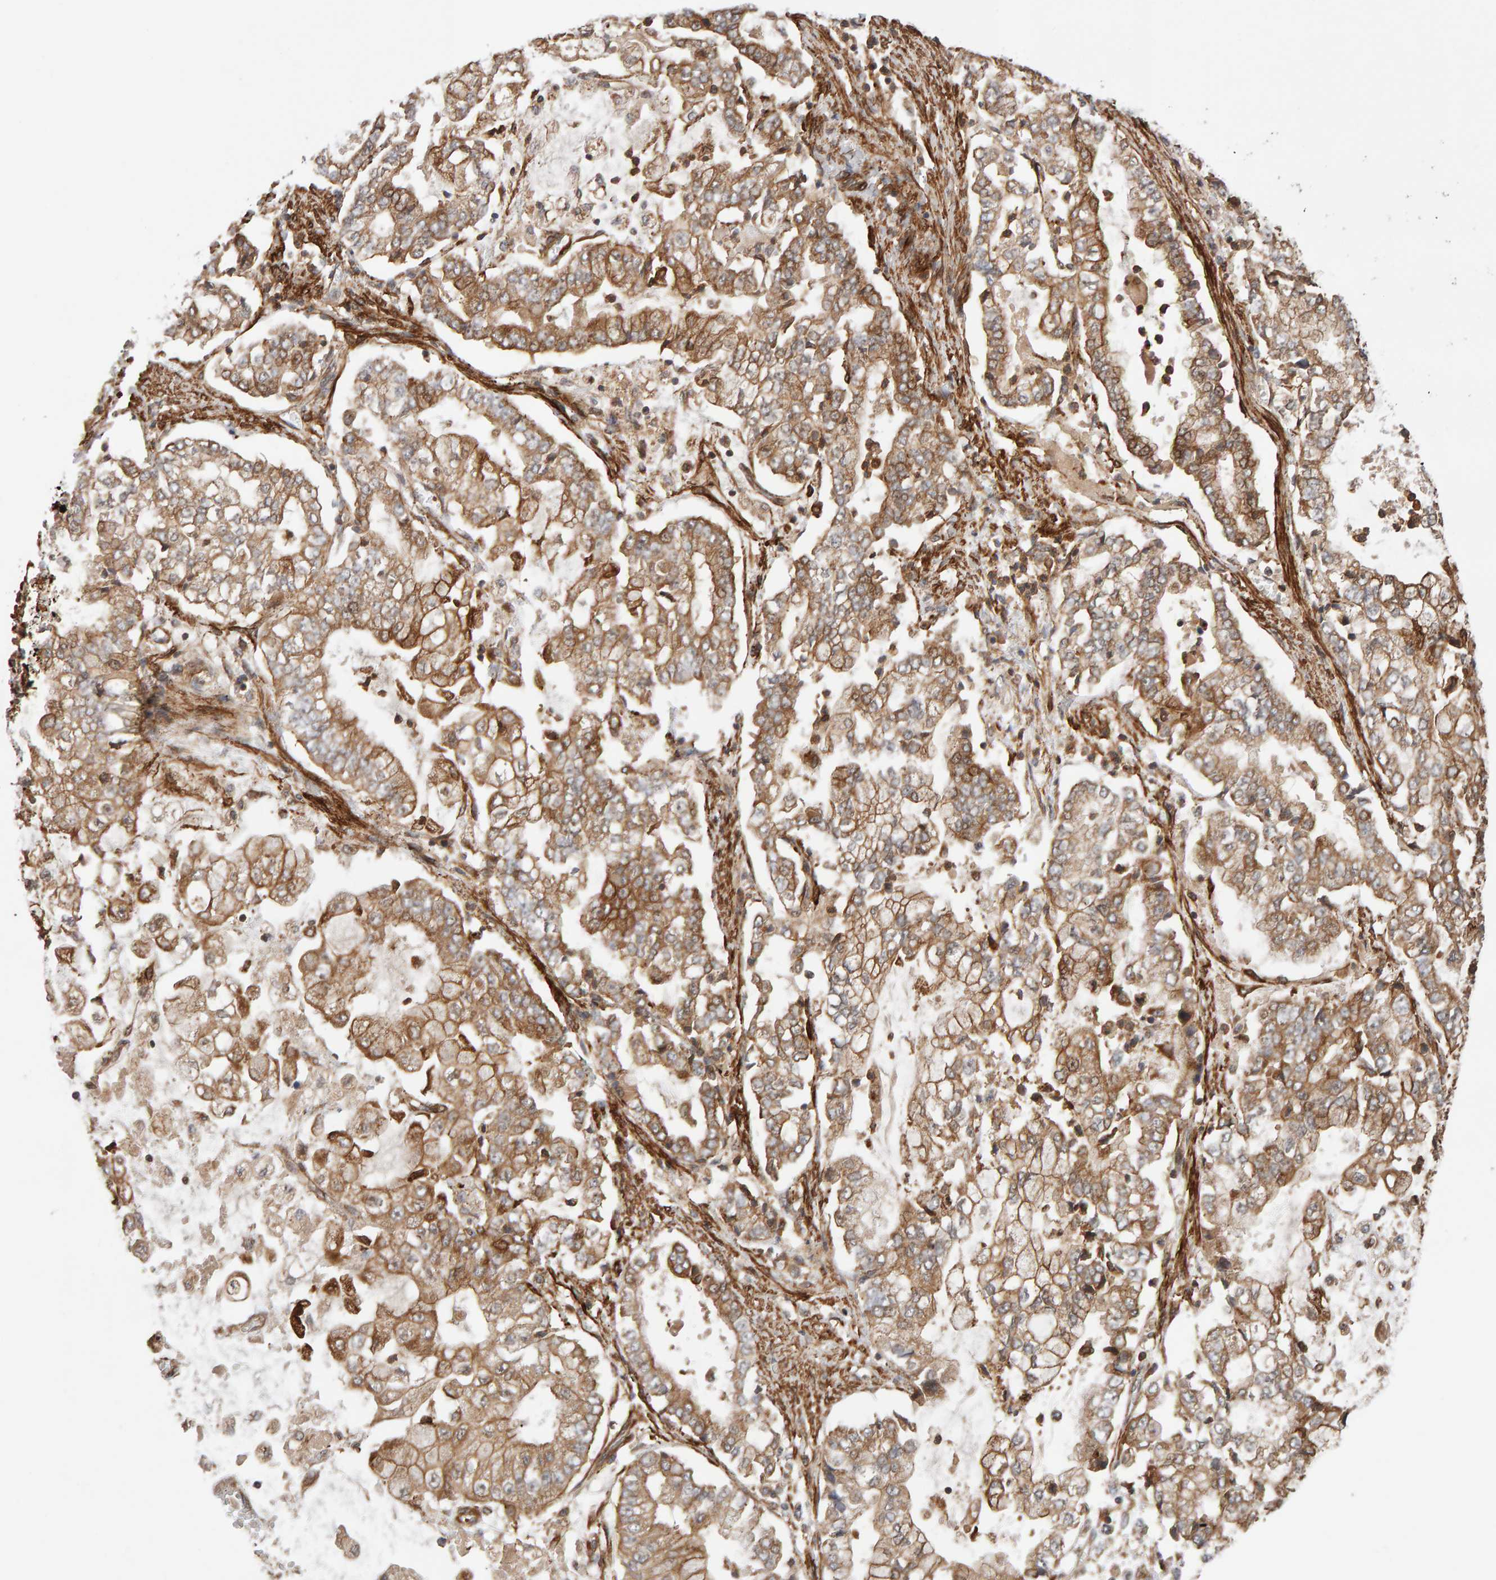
{"staining": {"intensity": "moderate", "quantity": ">75%", "location": "cytoplasmic/membranous"}, "tissue": "stomach cancer", "cell_type": "Tumor cells", "image_type": "cancer", "snomed": [{"axis": "morphology", "description": "Adenocarcinoma, NOS"}, {"axis": "topography", "description": "Stomach"}], "caption": "Immunohistochemistry (IHC) of stomach cancer shows medium levels of moderate cytoplasmic/membranous positivity in about >75% of tumor cells. (brown staining indicates protein expression, while blue staining denotes nuclei).", "gene": "SYNRG", "patient": {"sex": "male", "age": 76}}